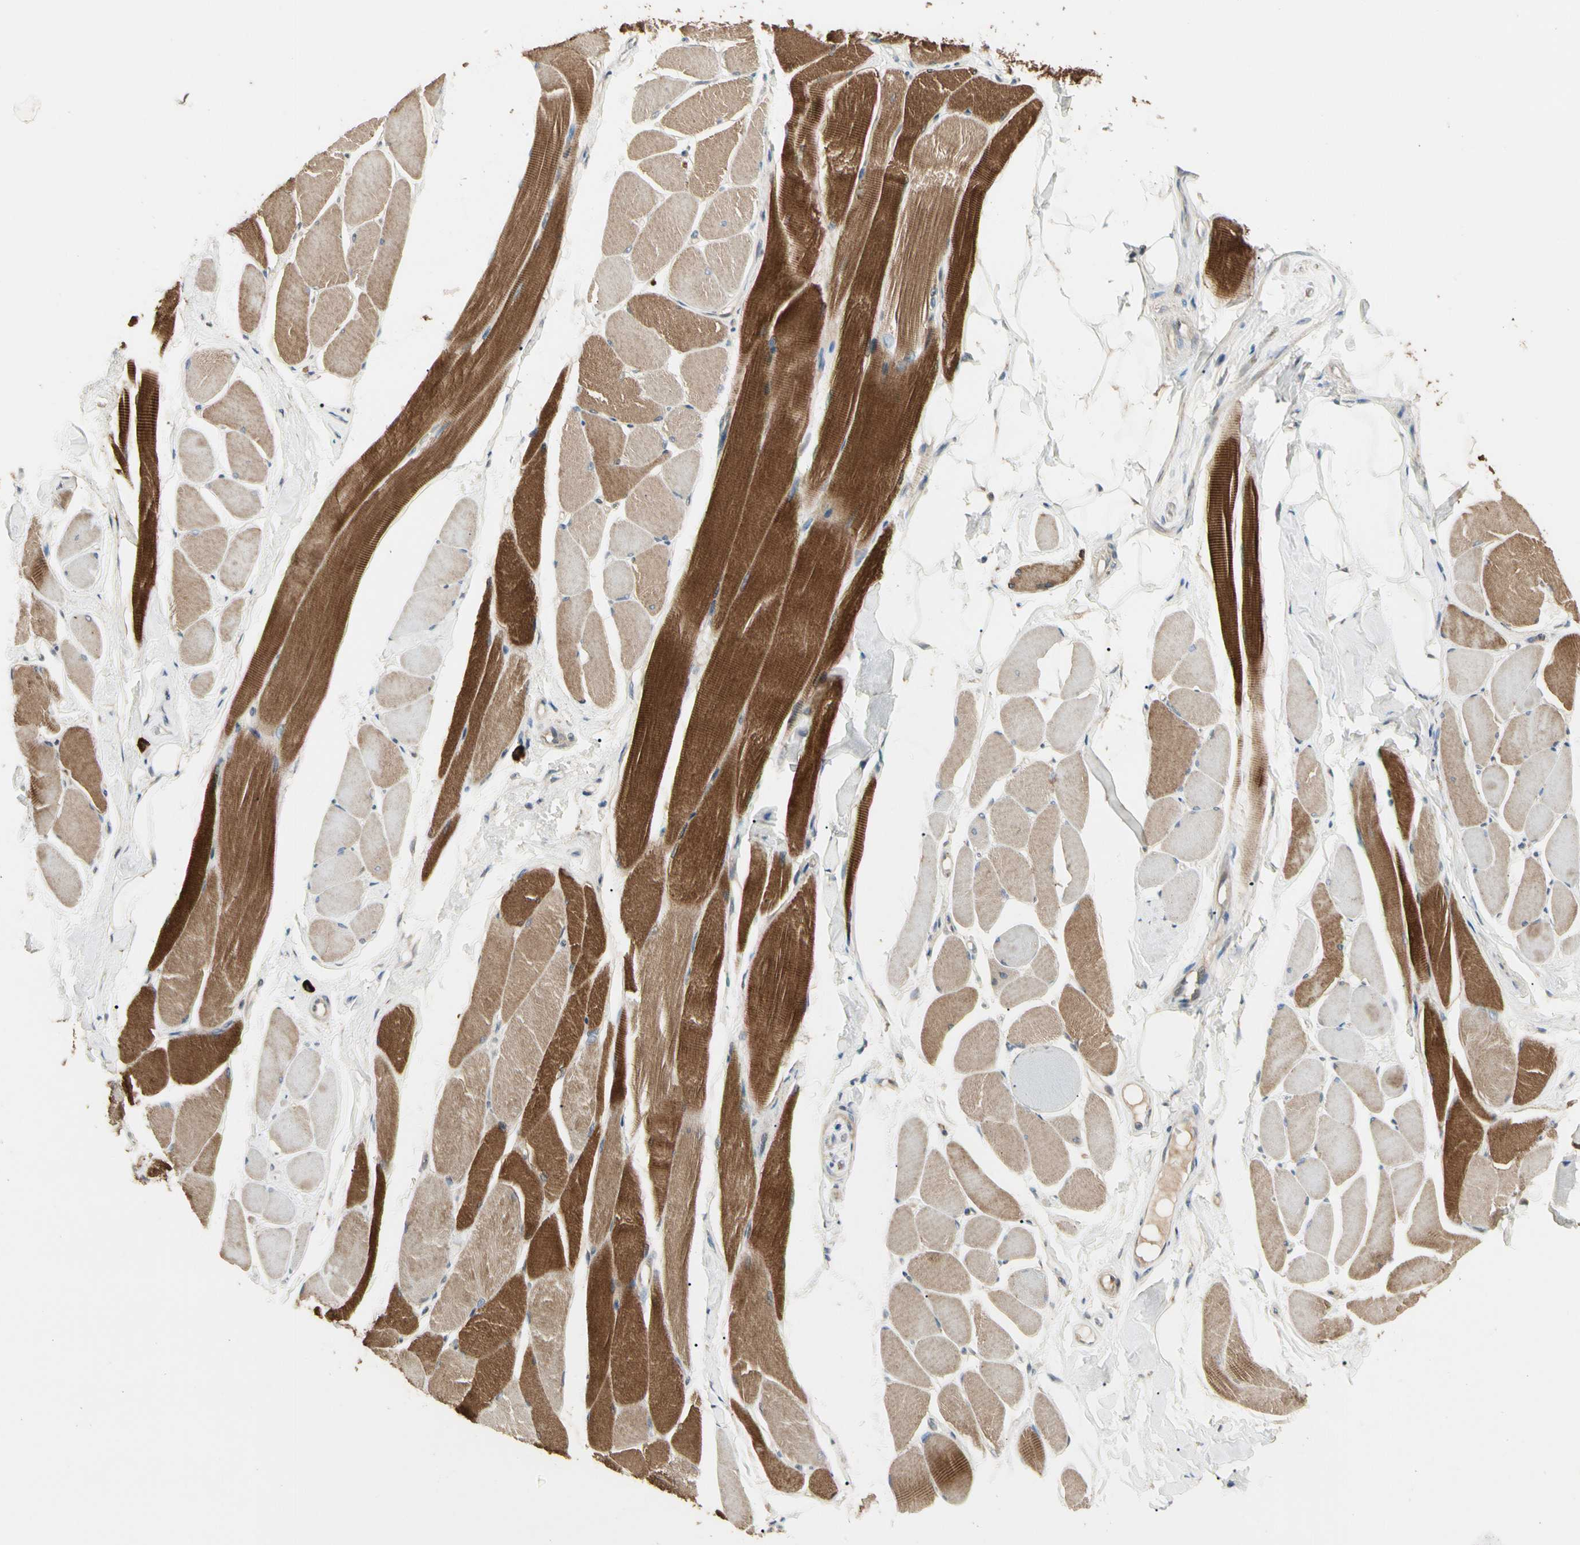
{"staining": {"intensity": "strong", "quantity": "25%-75%", "location": "cytoplasmic/membranous"}, "tissue": "skeletal muscle", "cell_type": "Myocytes", "image_type": "normal", "snomed": [{"axis": "morphology", "description": "Normal tissue, NOS"}, {"axis": "topography", "description": "Skeletal muscle"}, {"axis": "topography", "description": "Peripheral nerve tissue"}], "caption": "High-power microscopy captured an IHC image of unremarkable skeletal muscle, revealing strong cytoplasmic/membranous staining in approximately 25%-75% of myocytes.", "gene": "ATG4C", "patient": {"sex": "female", "age": 84}}